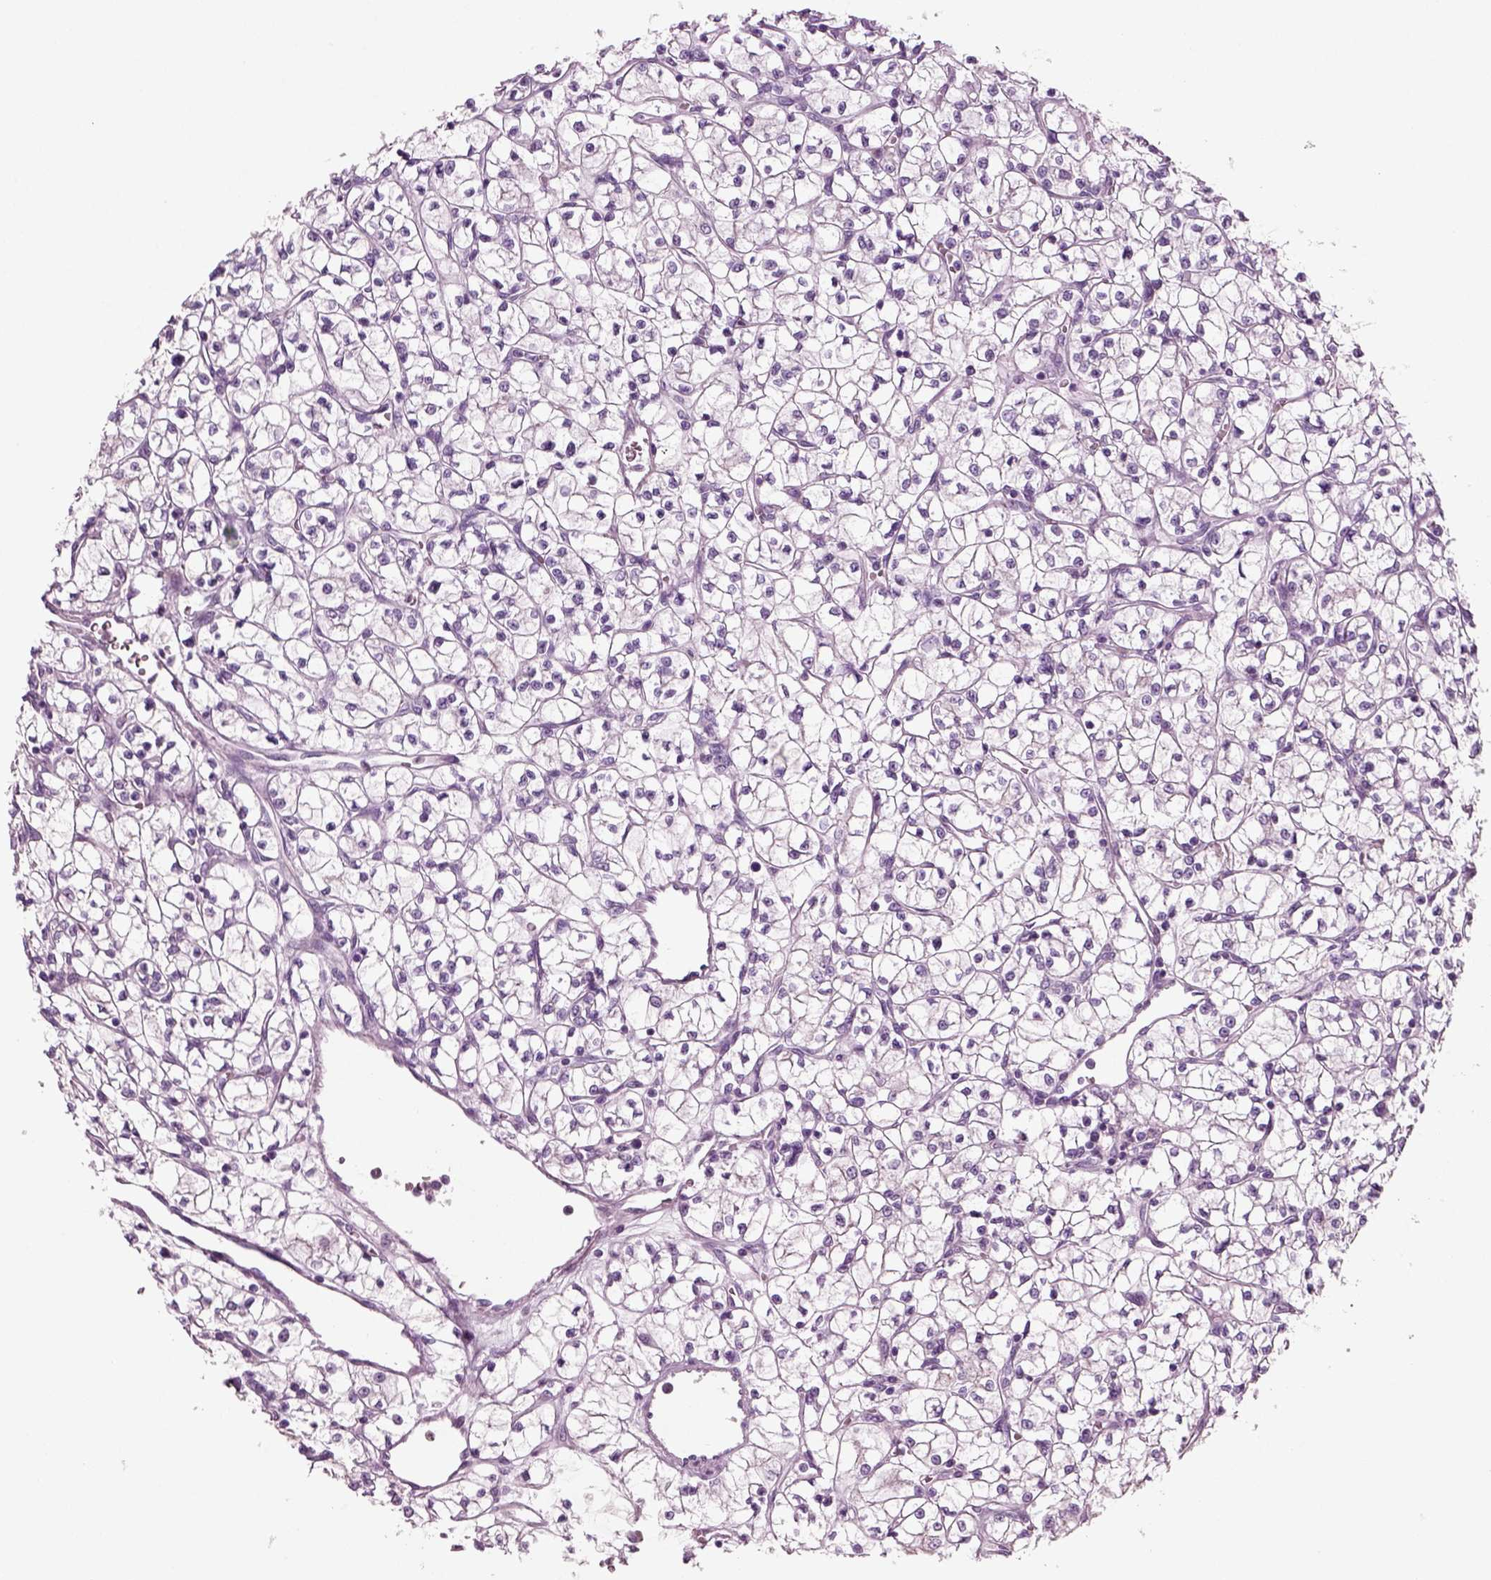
{"staining": {"intensity": "negative", "quantity": "none", "location": "none"}, "tissue": "renal cancer", "cell_type": "Tumor cells", "image_type": "cancer", "snomed": [{"axis": "morphology", "description": "Adenocarcinoma, NOS"}, {"axis": "topography", "description": "Kidney"}], "caption": "Immunohistochemical staining of human renal cancer (adenocarcinoma) demonstrates no significant positivity in tumor cells.", "gene": "CRABP1", "patient": {"sex": "female", "age": 64}}